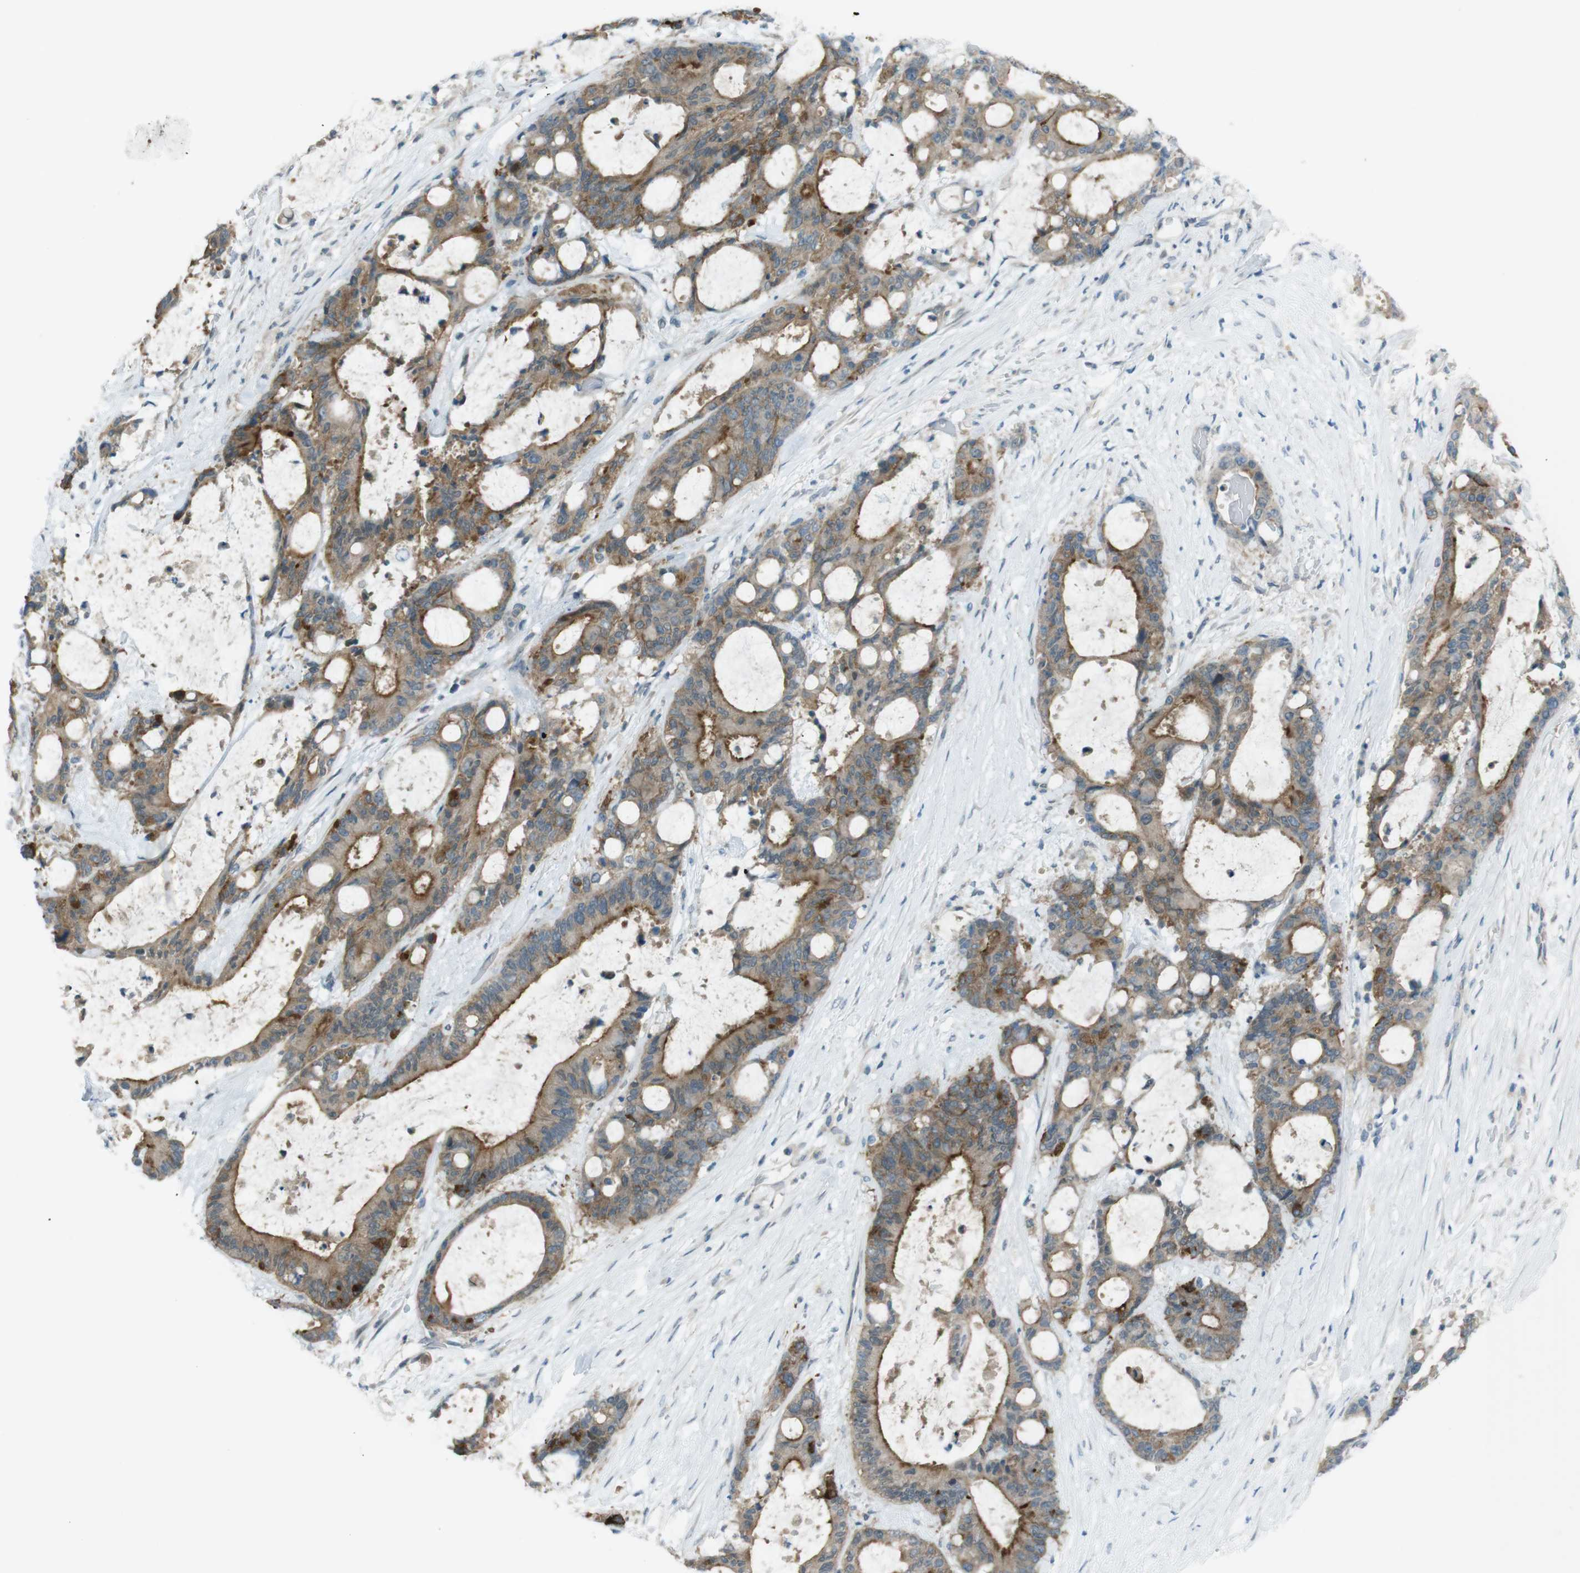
{"staining": {"intensity": "moderate", "quantity": ">75%", "location": "cytoplasmic/membranous"}, "tissue": "liver cancer", "cell_type": "Tumor cells", "image_type": "cancer", "snomed": [{"axis": "morphology", "description": "Cholangiocarcinoma"}, {"axis": "topography", "description": "Liver"}], "caption": "Cholangiocarcinoma (liver) stained for a protein (brown) reveals moderate cytoplasmic/membranous positive staining in approximately >75% of tumor cells.", "gene": "ZDHHC20", "patient": {"sex": "female", "age": 73}}